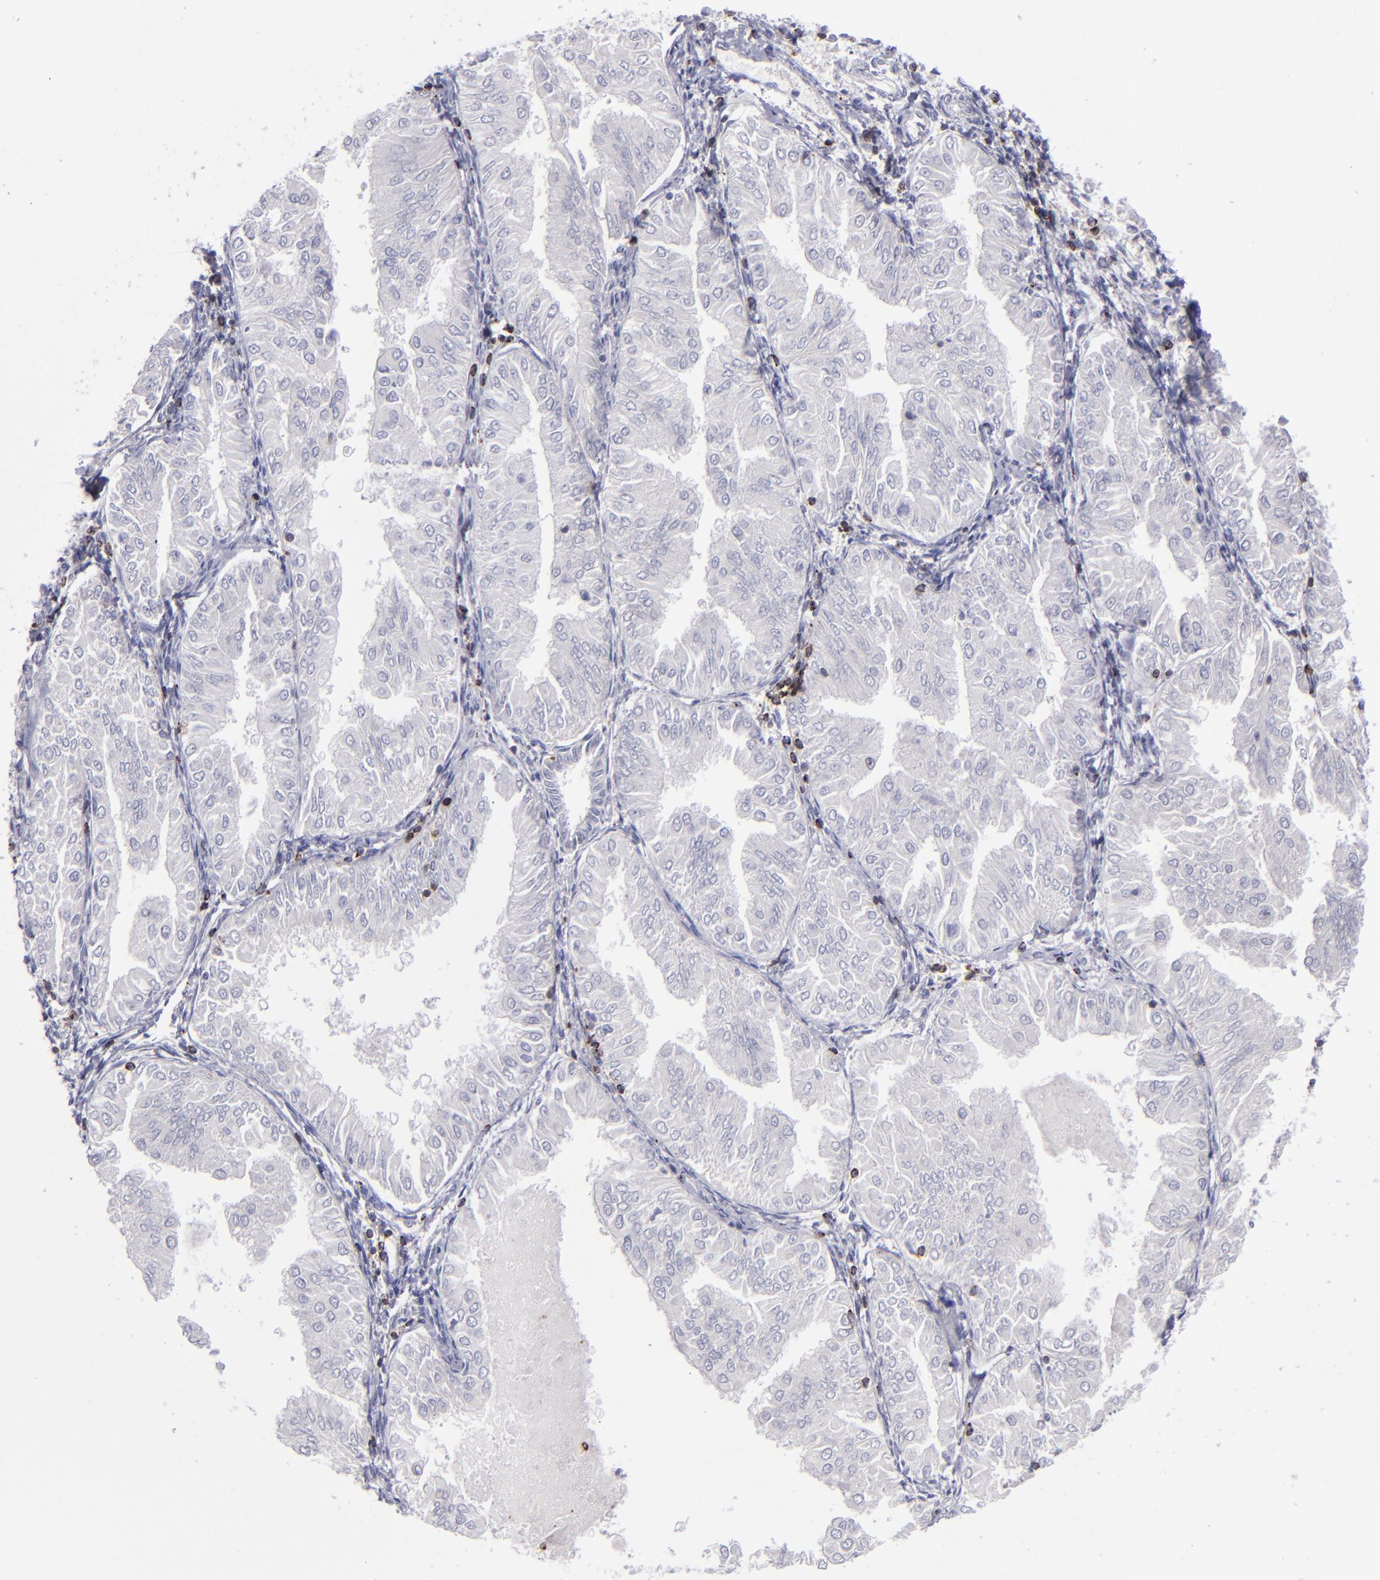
{"staining": {"intensity": "negative", "quantity": "none", "location": "none"}, "tissue": "endometrial cancer", "cell_type": "Tumor cells", "image_type": "cancer", "snomed": [{"axis": "morphology", "description": "Adenocarcinoma, NOS"}, {"axis": "topography", "description": "Endometrium"}], "caption": "A high-resolution photomicrograph shows IHC staining of endometrial adenocarcinoma, which shows no significant staining in tumor cells. Brightfield microscopy of IHC stained with DAB (brown) and hematoxylin (blue), captured at high magnification.", "gene": "CD2", "patient": {"sex": "female", "age": 53}}